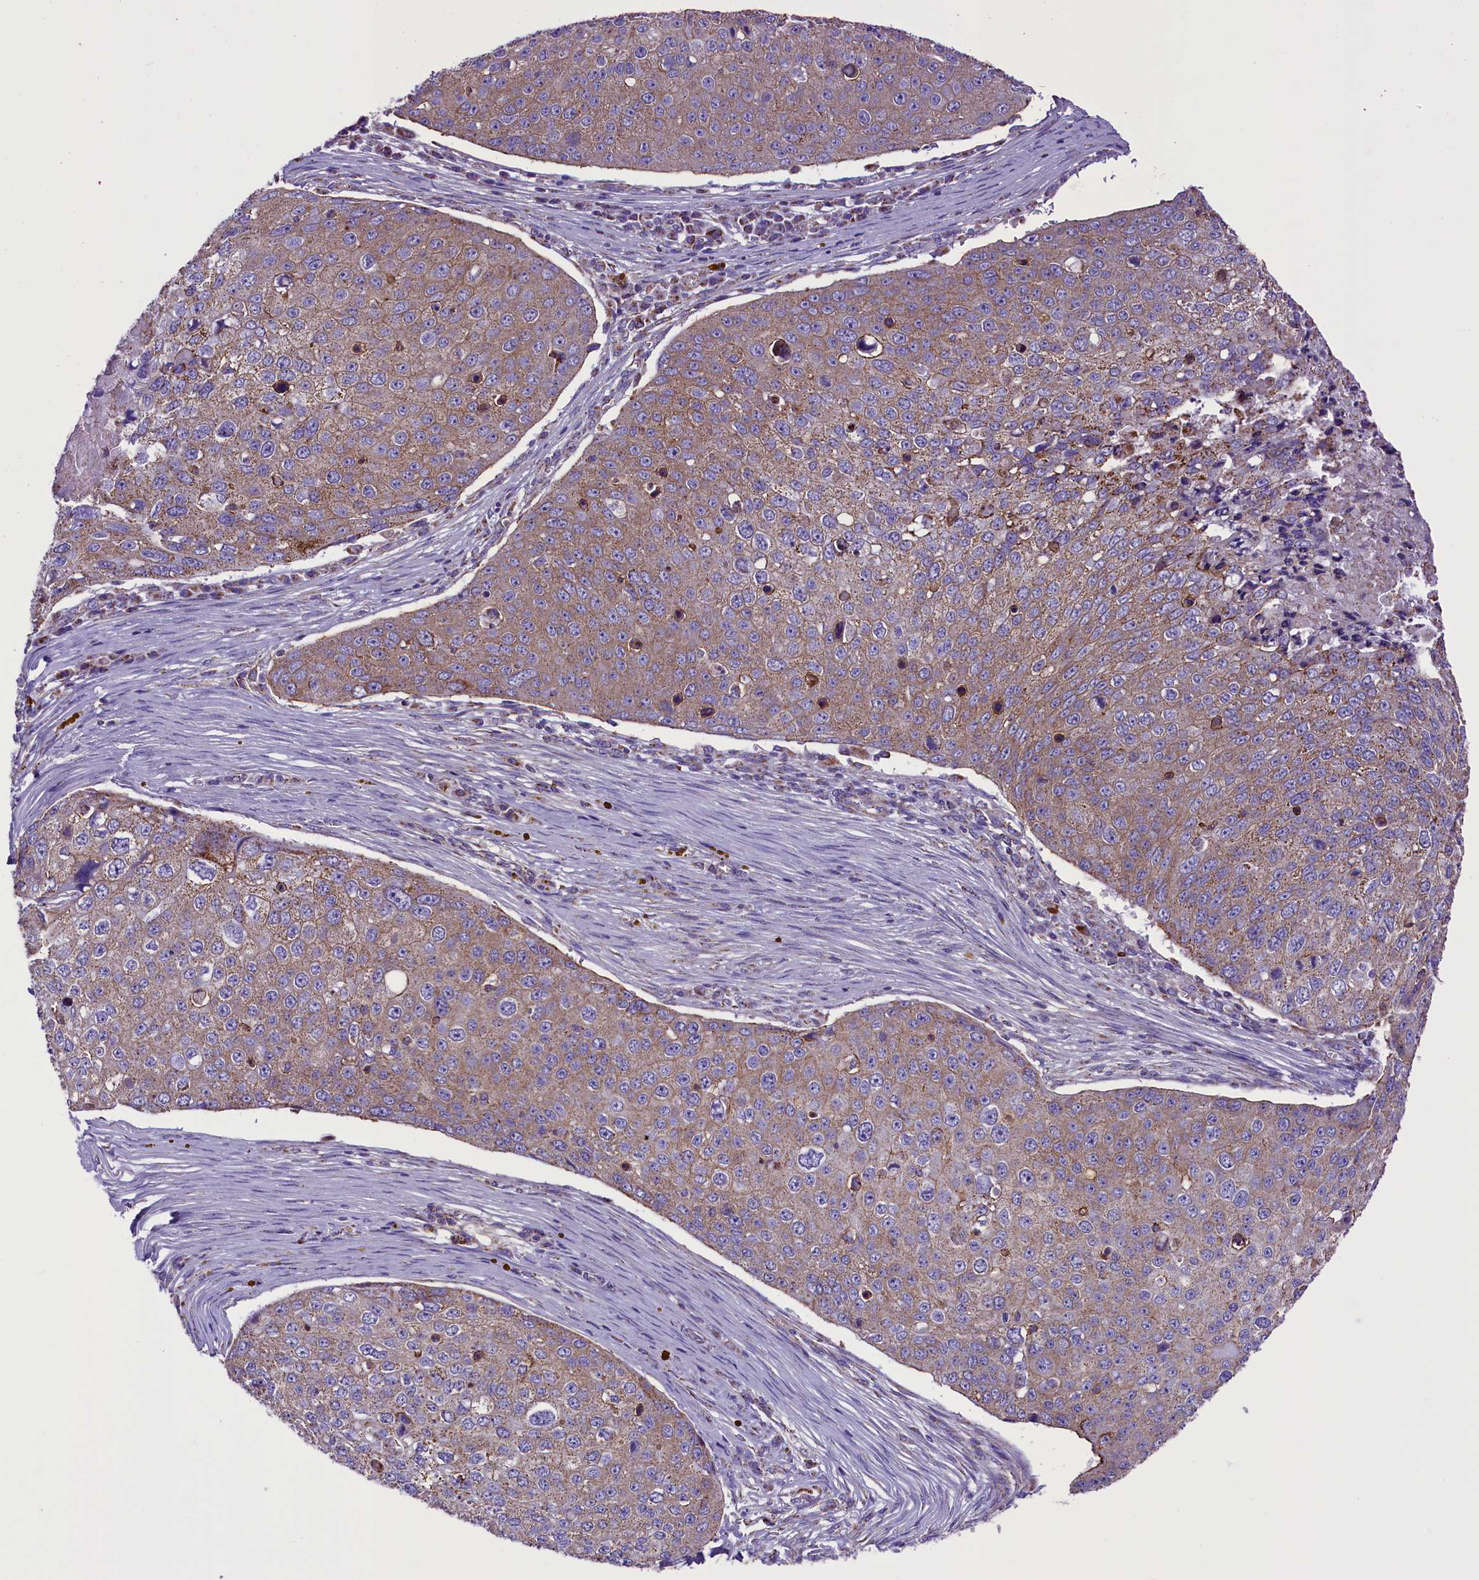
{"staining": {"intensity": "moderate", "quantity": "25%-75%", "location": "cytoplasmic/membranous"}, "tissue": "skin cancer", "cell_type": "Tumor cells", "image_type": "cancer", "snomed": [{"axis": "morphology", "description": "Squamous cell carcinoma, NOS"}, {"axis": "topography", "description": "Skin"}], "caption": "An IHC photomicrograph of neoplastic tissue is shown. Protein staining in brown labels moderate cytoplasmic/membranous positivity in squamous cell carcinoma (skin) within tumor cells.", "gene": "ICA1L", "patient": {"sex": "male", "age": 71}}